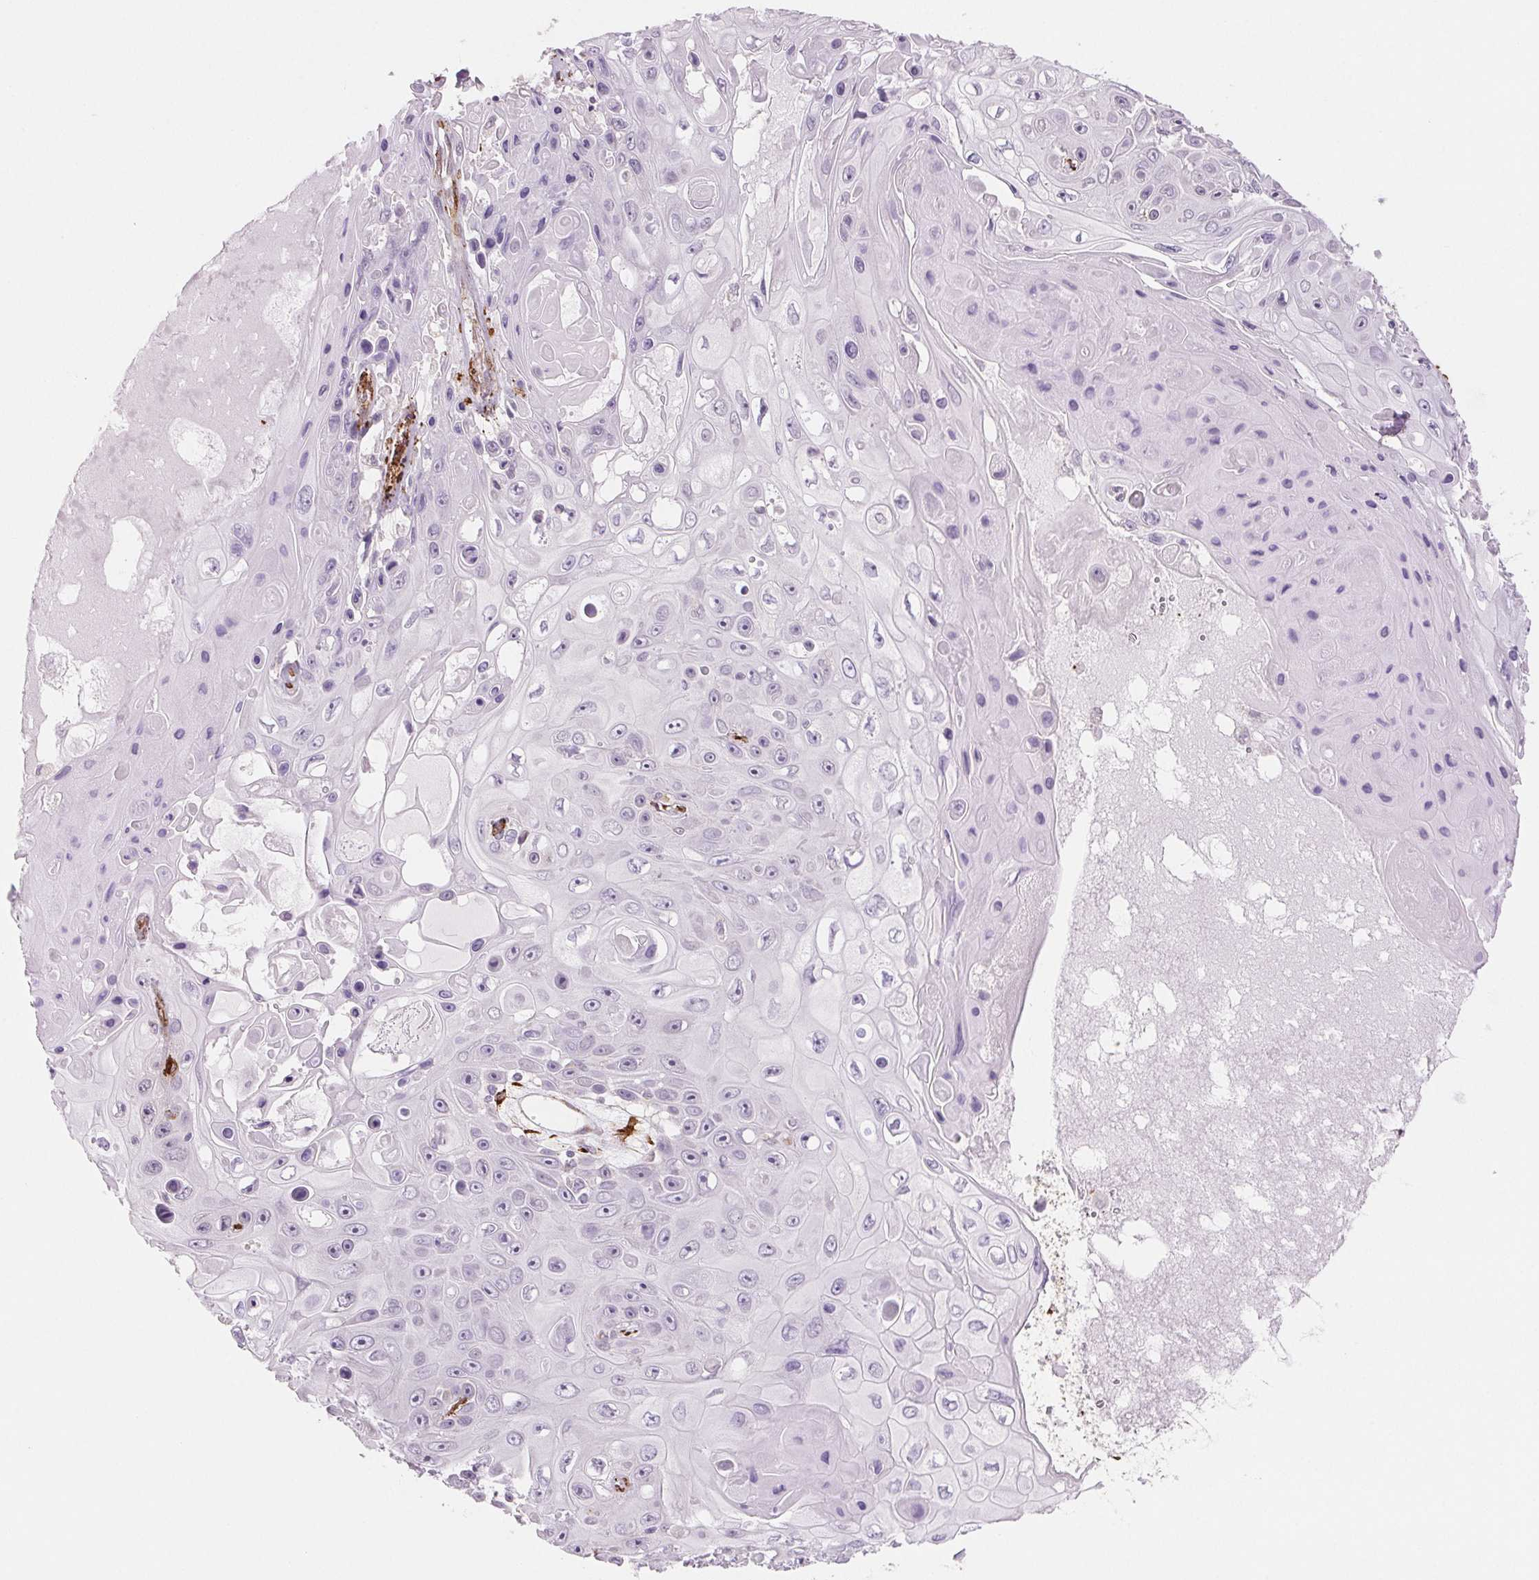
{"staining": {"intensity": "negative", "quantity": "none", "location": "none"}, "tissue": "skin cancer", "cell_type": "Tumor cells", "image_type": "cancer", "snomed": [{"axis": "morphology", "description": "Squamous cell carcinoma, NOS"}, {"axis": "topography", "description": "Skin"}], "caption": "IHC histopathology image of neoplastic tissue: skin cancer (squamous cell carcinoma) stained with DAB shows no significant protein positivity in tumor cells. (DAB IHC, high magnification).", "gene": "FKBP10", "patient": {"sex": "male", "age": 82}}